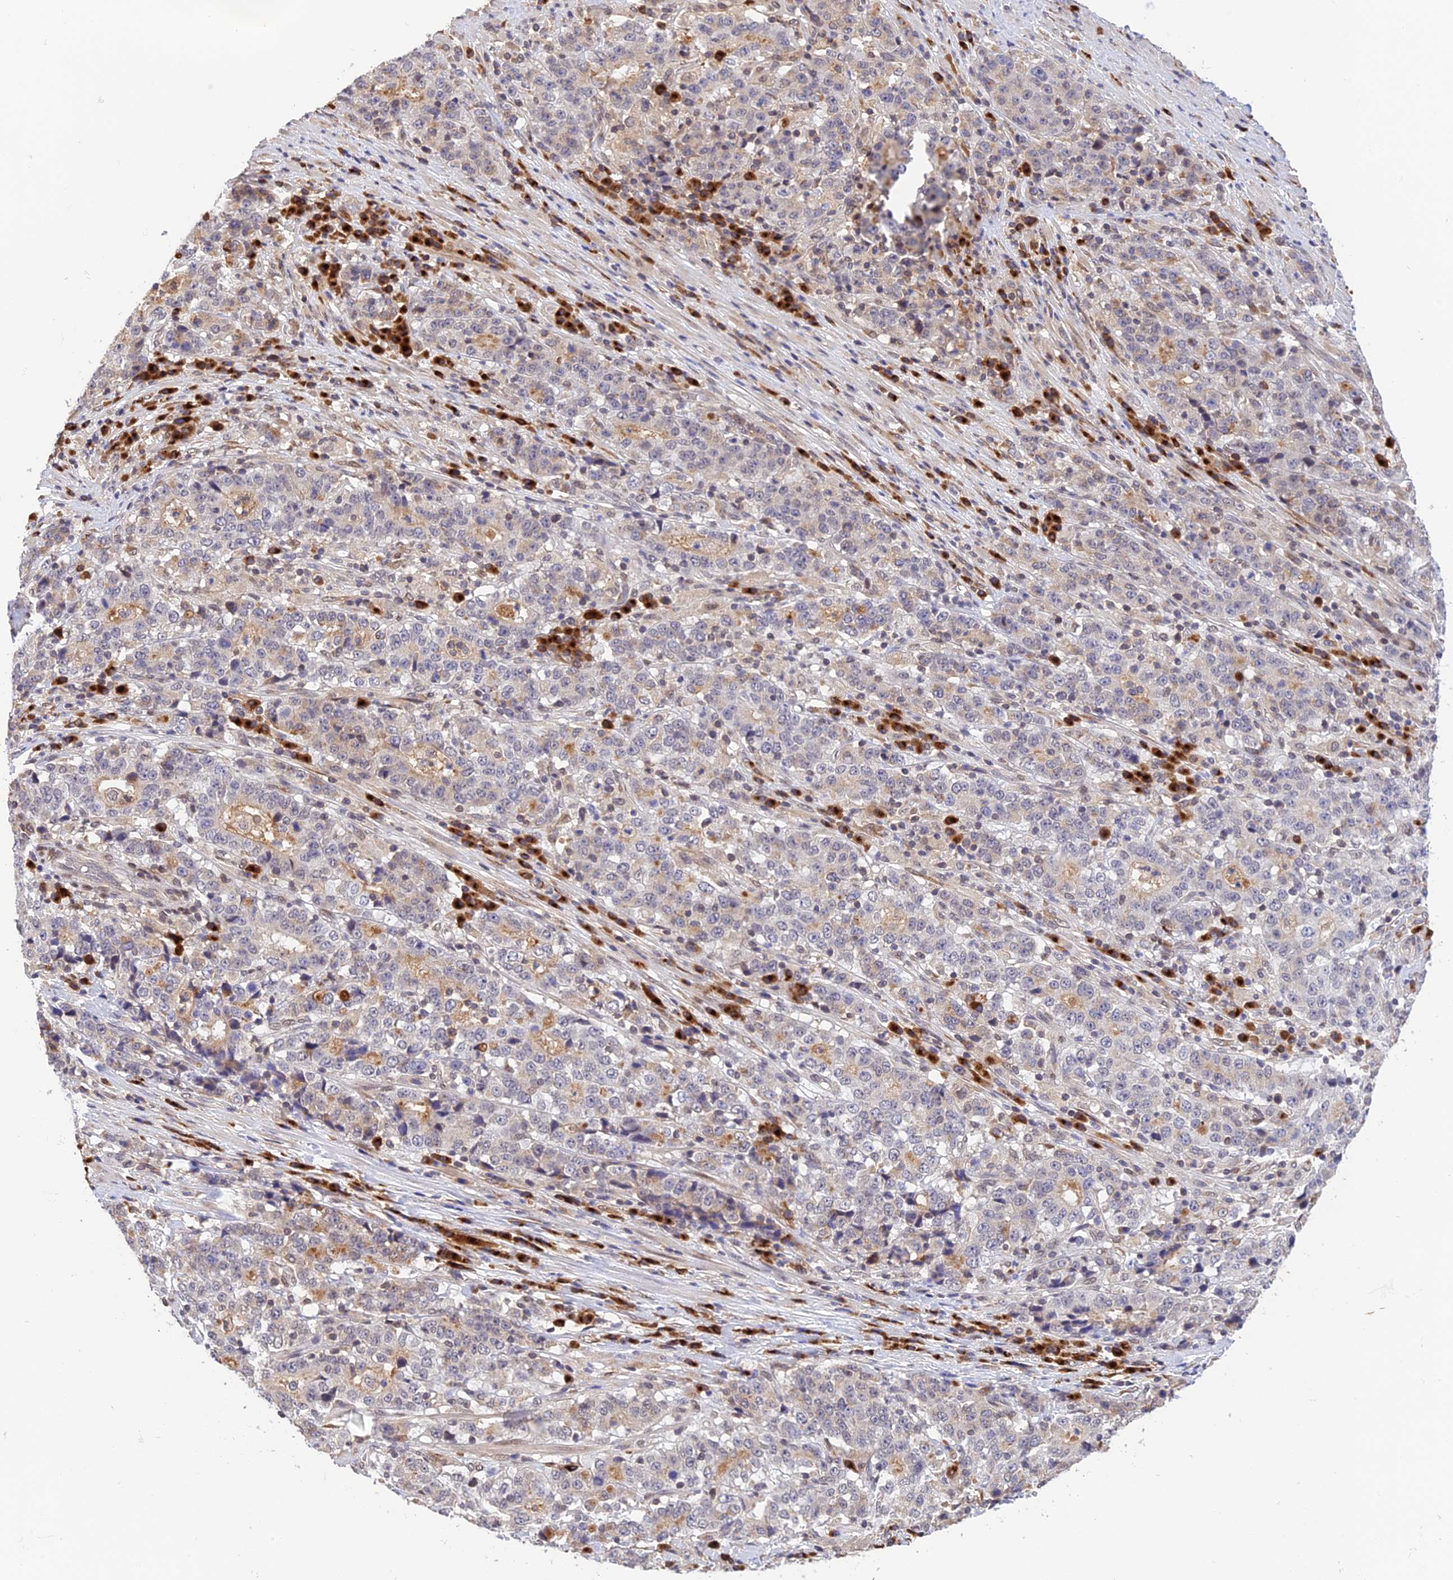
{"staining": {"intensity": "weak", "quantity": "25%-75%", "location": "cytoplasmic/membranous"}, "tissue": "stomach cancer", "cell_type": "Tumor cells", "image_type": "cancer", "snomed": [{"axis": "morphology", "description": "Adenocarcinoma, NOS"}, {"axis": "topography", "description": "Stomach"}], "caption": "A micrograph showing weak cytoplasmic/membranous staining in about 25%-75% of tumor cells in stomach cancer, as visualized by brown immunohistochemical staining.", "gene": "SNX17", "patient": {"sex": "male", "age": 59}}